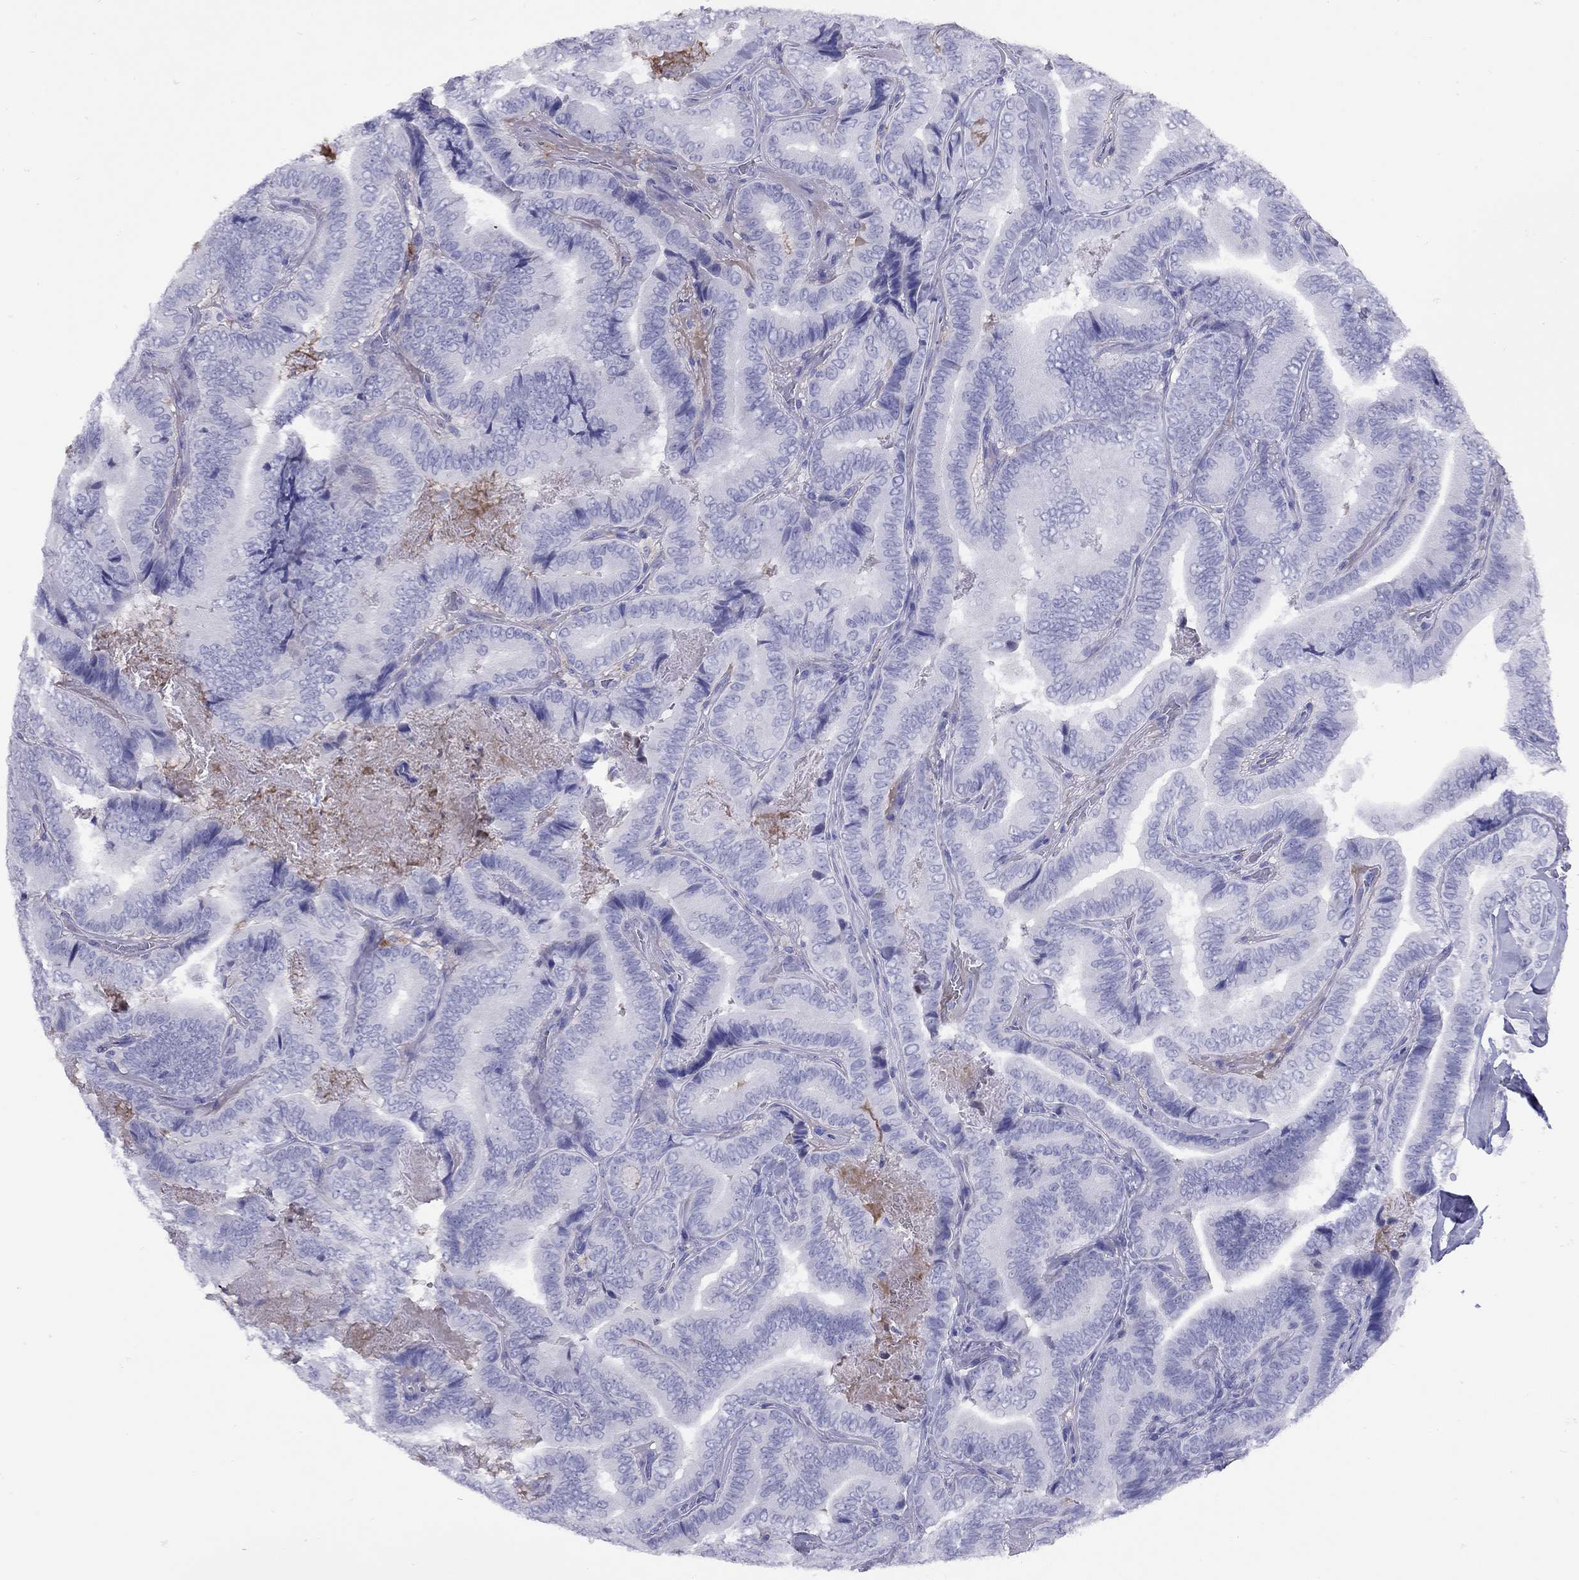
{"staining": {"intensity": "negative", "quantity": "none", "location": "none"}, "tissue": "thyroid cancer", "cell_type": "Tumor cells", "image_type": "cancer", "snomed": [{"axis": "morphology", "description": "Papillary adenocarcinoma, NOS"}, {"axis": "topography", "description": "Thyroid gland"}], "caption": "Tumor cells are negative for protein expression in human thyroid cancer (papillary adenocarcinoma).", "gene": "GRIA2", "patient": {"sex": "male", "age": 61}}